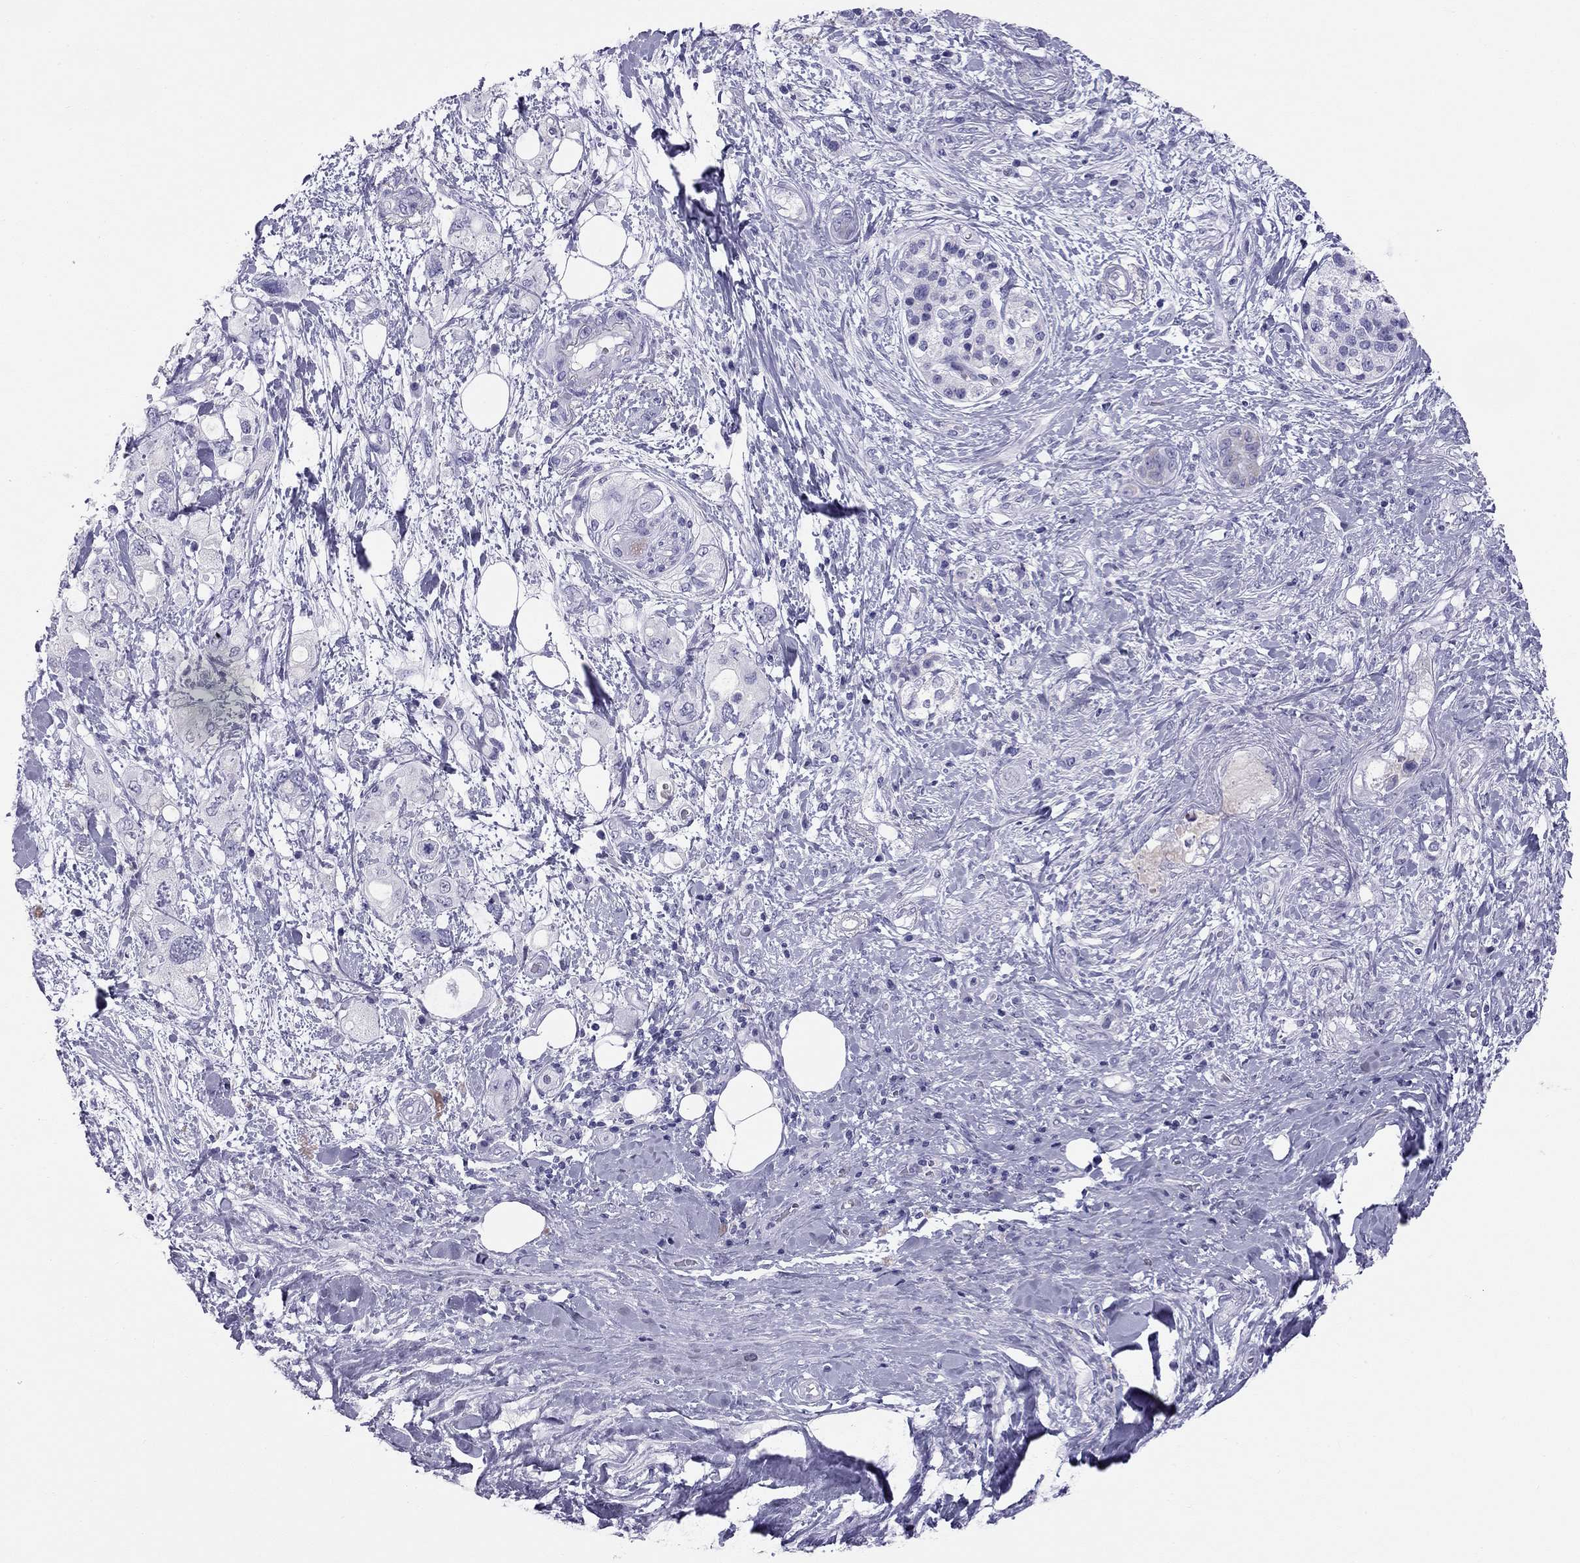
{"staining": {"intensity": "negative", "quantity": "none", "location": "none"}, "tissue": "pancreatic cancer", "cell_type": "Tumor cells", "image_type": "cancer", "snomed": [{"axis": "morphology", "description": "Adenocarcinoma, NOS"}, {"axis": "topography", "description": "Pancreas"}], "caption": "A high-resolution histopathology image shows immunohistochemistry staining of pancreatic cancer (adenocarcinoma), which demonstrates no significant expression in tumor cells.", "gene": "TRPM3", "patient": {"sex": "female", "age": 56}}